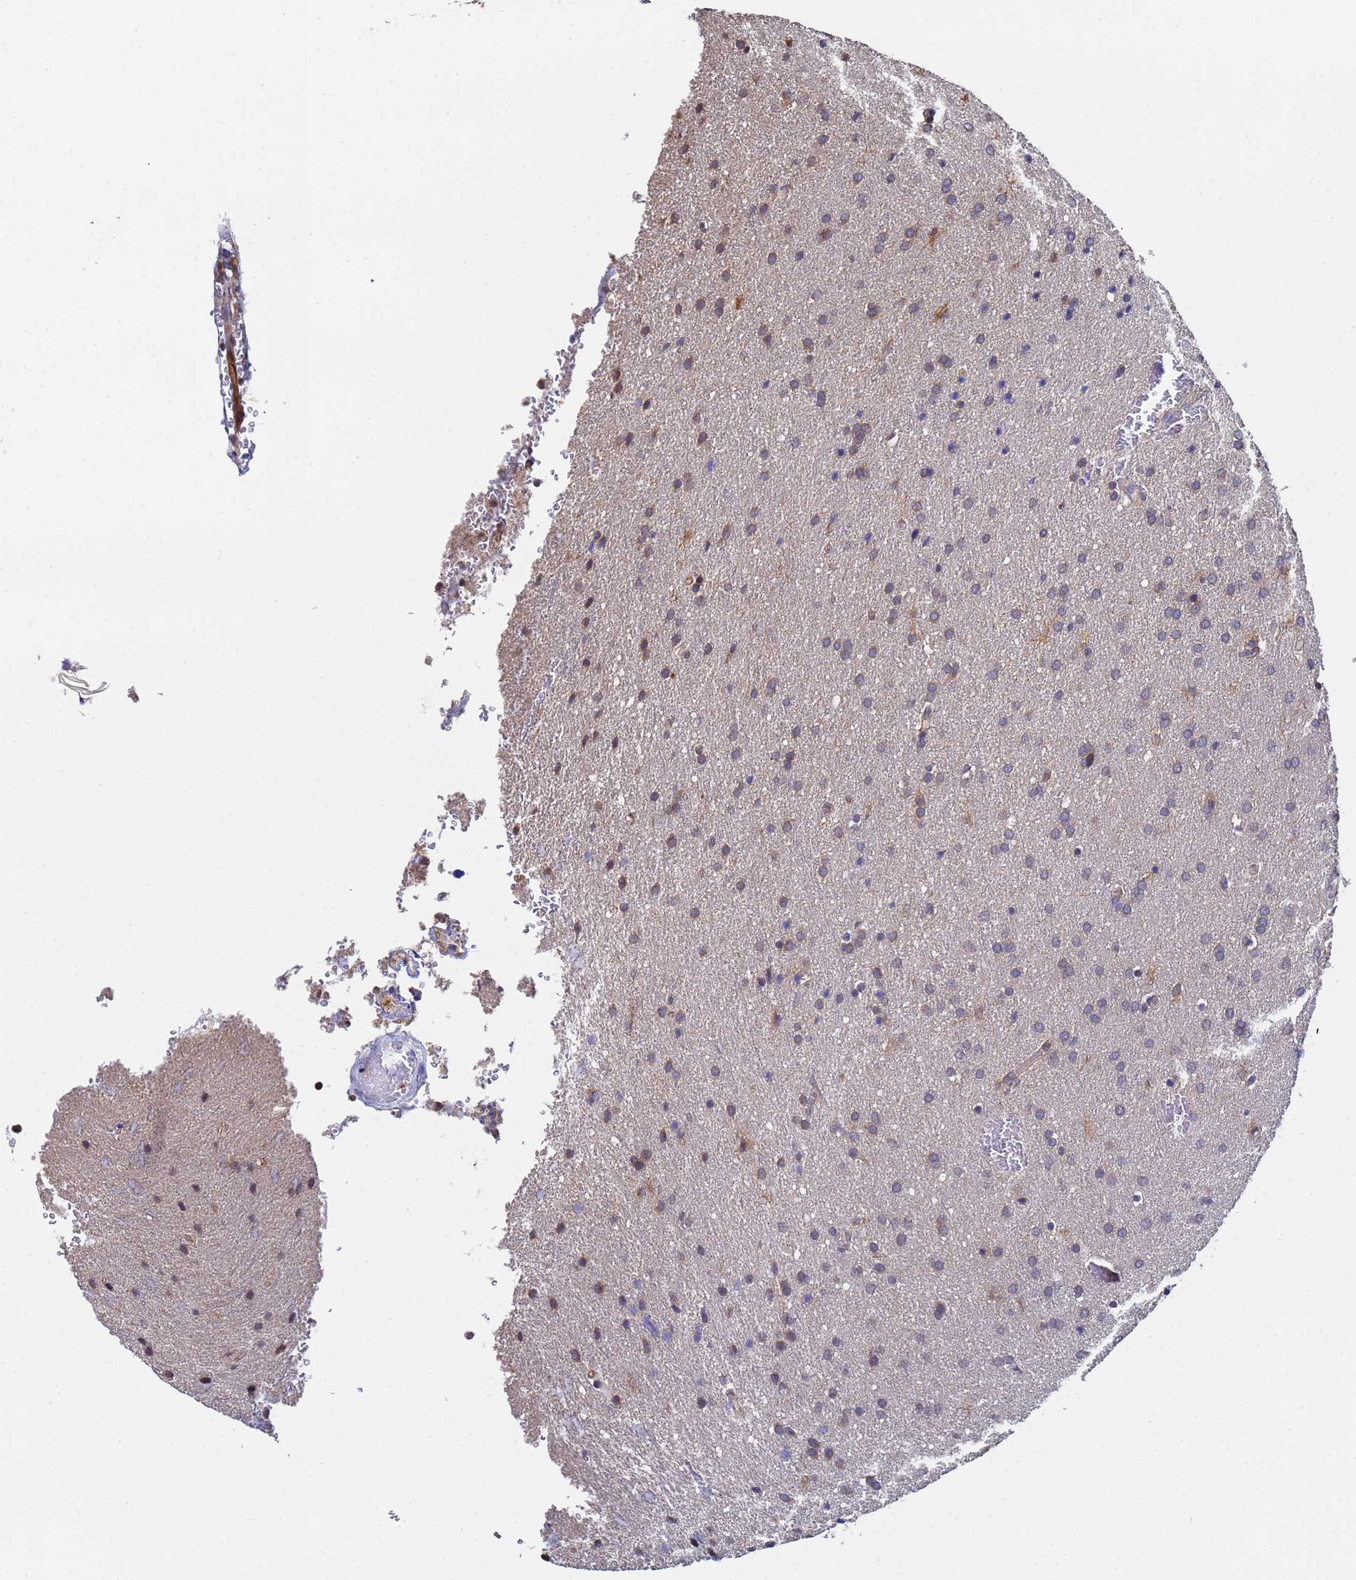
{"staining": {"intensity": "weak", "quantity": "25%-75%", "location": "cytoplasmic/membranous"}, "tissue": "glioma", "cell_type": "Tumor cells", "image_type": "cancer", "snomed": [{"axis": "morphology", "description": "Glioma, malignant, Low grade"}, {"axis": "topography", "description": "Brain"}], "caption": "Low-grade glioma (malignant) stained for a protein (brown) displays weak cytoplasmic/membranous positive staining in about 25%-75% of tumor cells.", "gene": "FAM25A", "patient": {"sex": "female", "age": 32}}